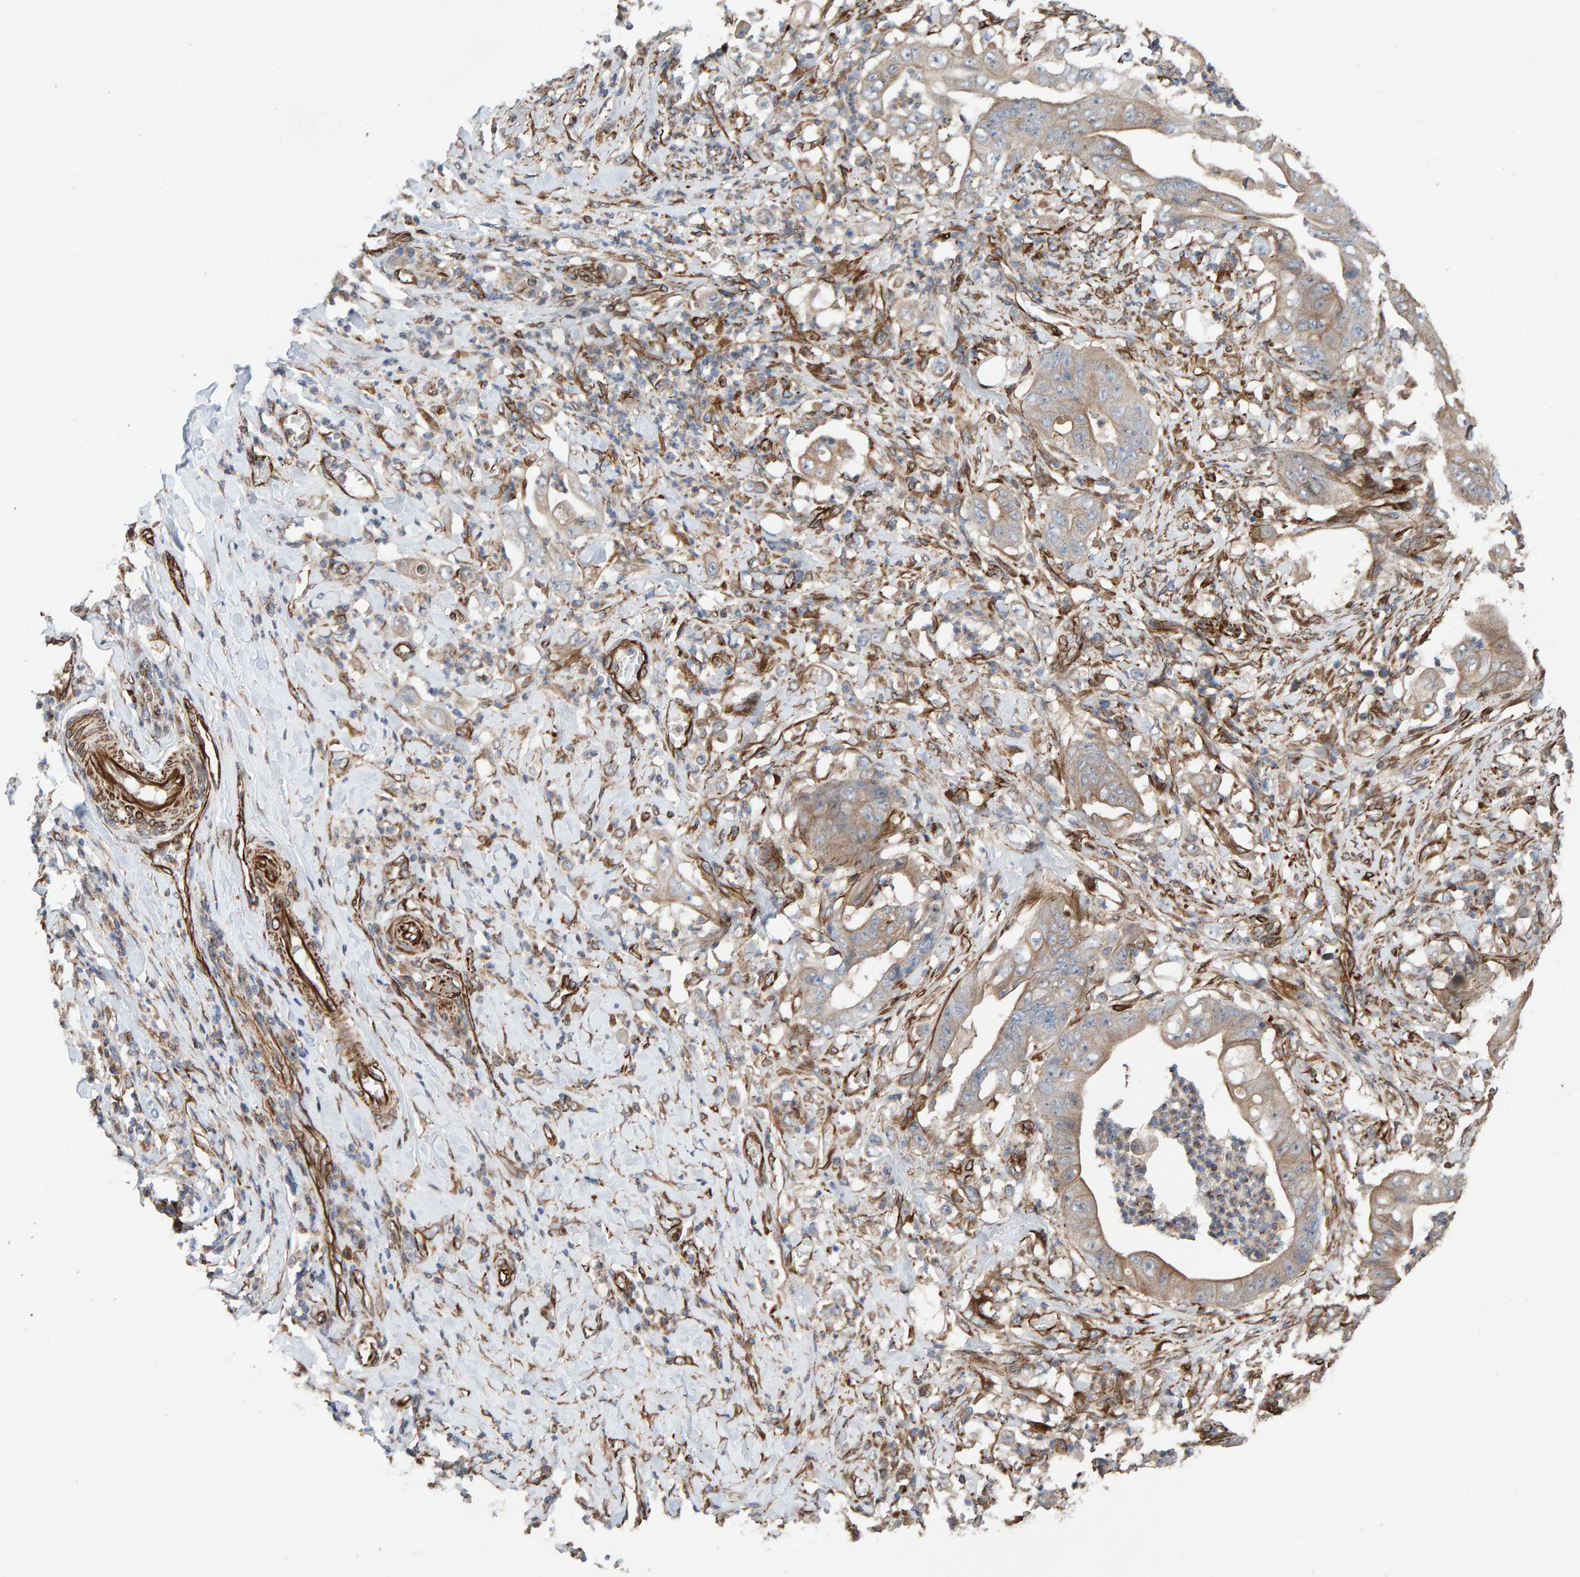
{"staining": {"intensity": "weak", "quantity": ">75%", "location": "cytoplasmic/membranous"}, "tissue": "stomach cancer", "cell_type": "Tumor cells", "image_type": "cancer", "snomed": [{"axis": "morphology", "description": "Adenocarcinoma, NOS"}, {"axis": "topography", "description": "Stomach"}], "caption": "Human stomach adenocarcinoma stained with a protein marker displays weak staining in tumor cells.", "gene": "ZNF347", "patient": {"sex": "female", "age": 73}}